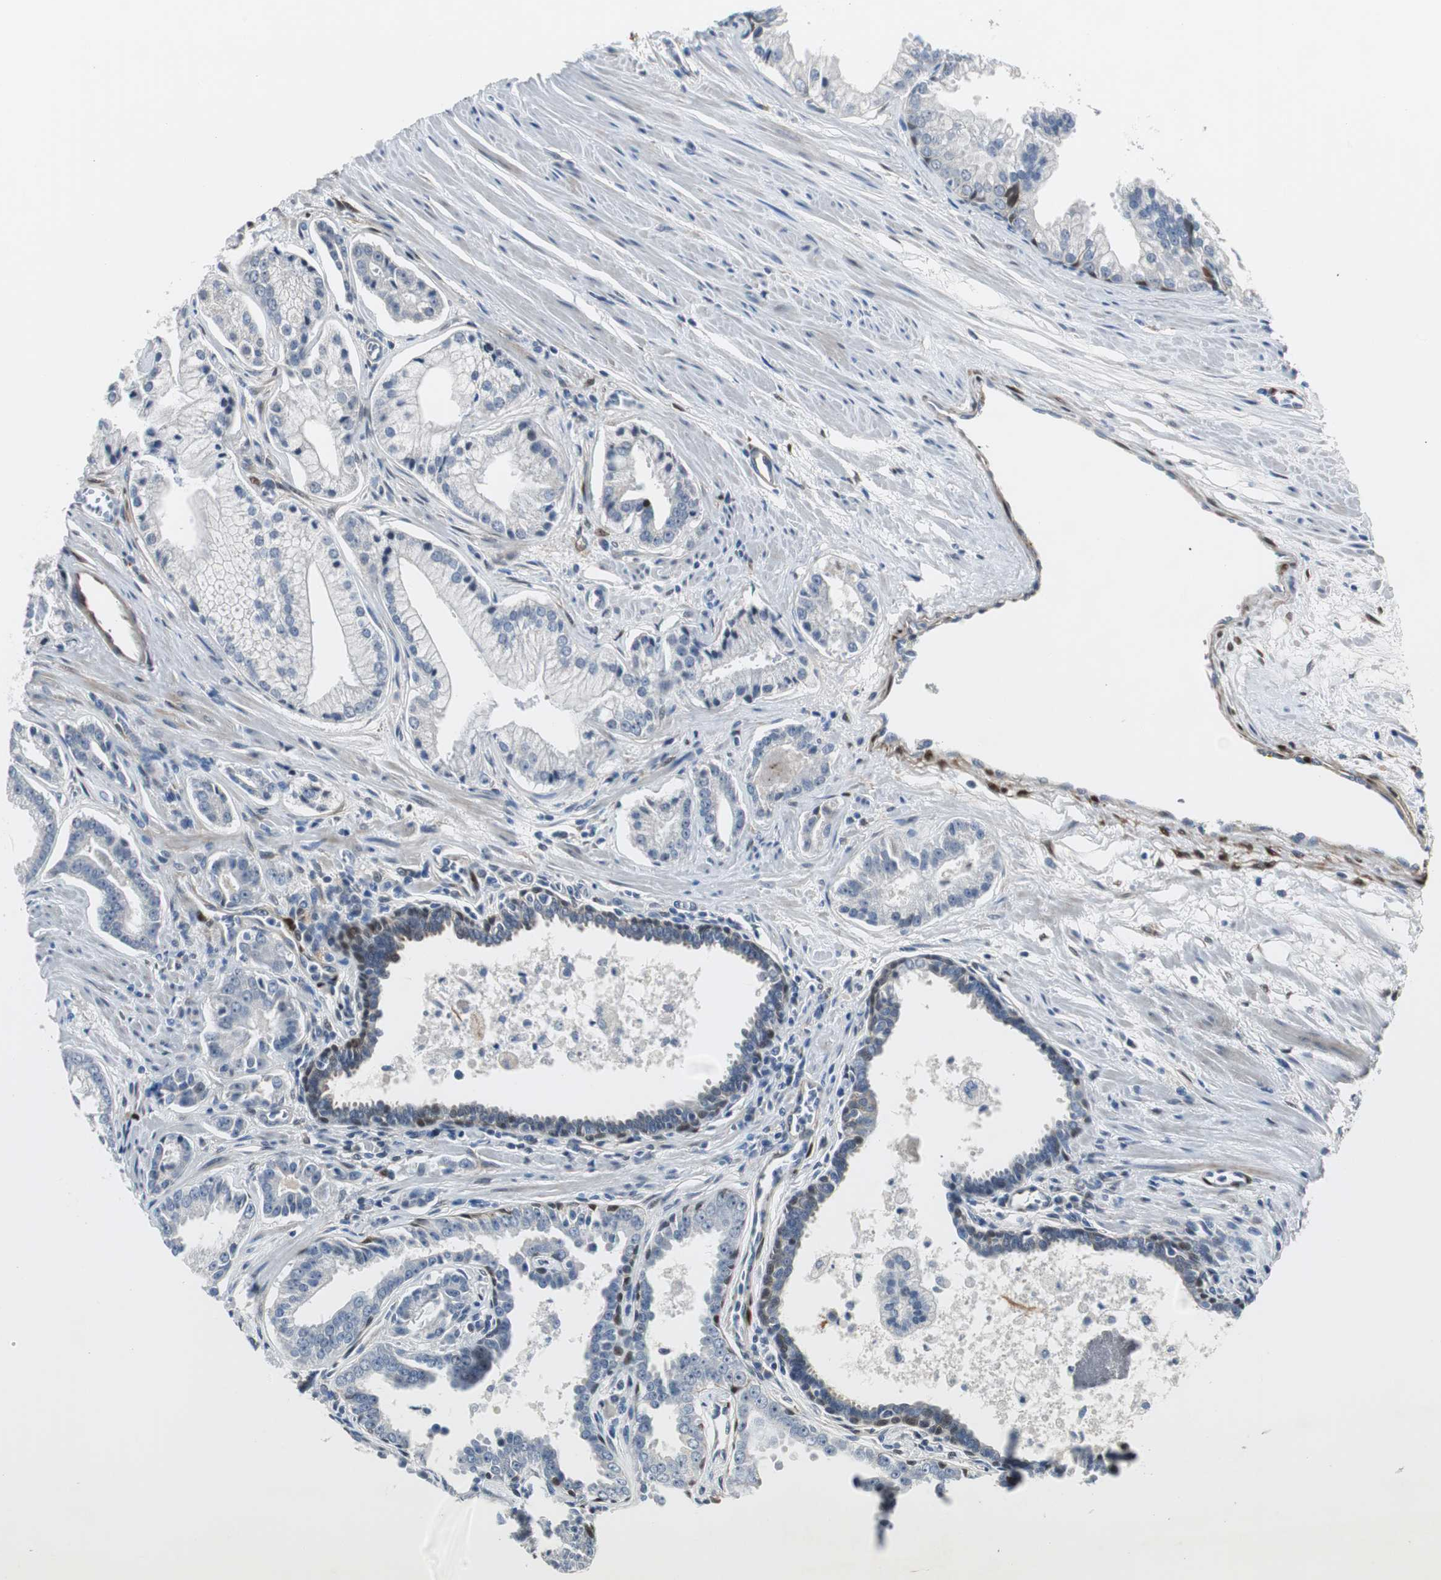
{"staining": {"intensity": "negative", "quantity": "none", "location": "none"}, "tissue": "prostate cancer", "cell_type": "Tumor cells", "image_type": "cancer", "snomed": [{"axis": "morphology", "description": "Adenocarcinoma, High grade"}, {"axis": "topography", "description": "Prostate"}], "caption": "A high-resolution image shows IHC staining of prostate cancer, which shows no significant staining in tumor cells.", "gene": "FHL2", "patient": {"sex": "male", "age": 67}}